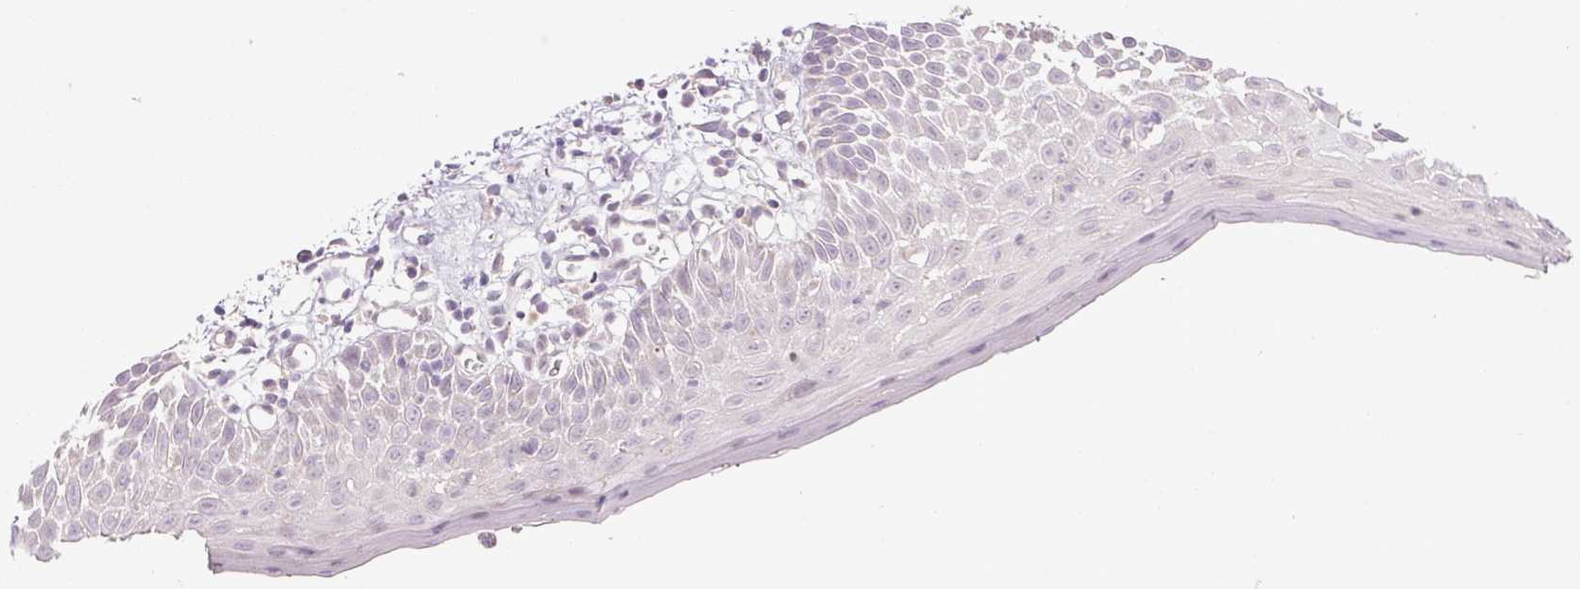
{"staining": {"intensity": "negative", "quantity": "none", "location": "none"}, "tissue": "oral mucosa", "cell_type": "Squamous epithelial cells", "image_type": "normal", "snomed": [{"axis": "morphology", "description": "Normal tissue, NOS"}, {"axis": "morphology", "description": "Squamous cell carcinoma, NOS"}, {"axis": "topography", "description": "Oral tissue"}, {"axis": "topography", "description": "Tounge, NOS"}, {"axis": "topography", "description": "Head-Neck"}], "caption": "Benign oral mucosa was stained to show a protein in brown. There is no significant expression in squamous epithelial cells. (DAB immunohistochemistry (IHC) visualized using brightfield microscopy, high magnification).", "gene": "PRKAA2", "patient": {"sex": "male", "age": 76}}